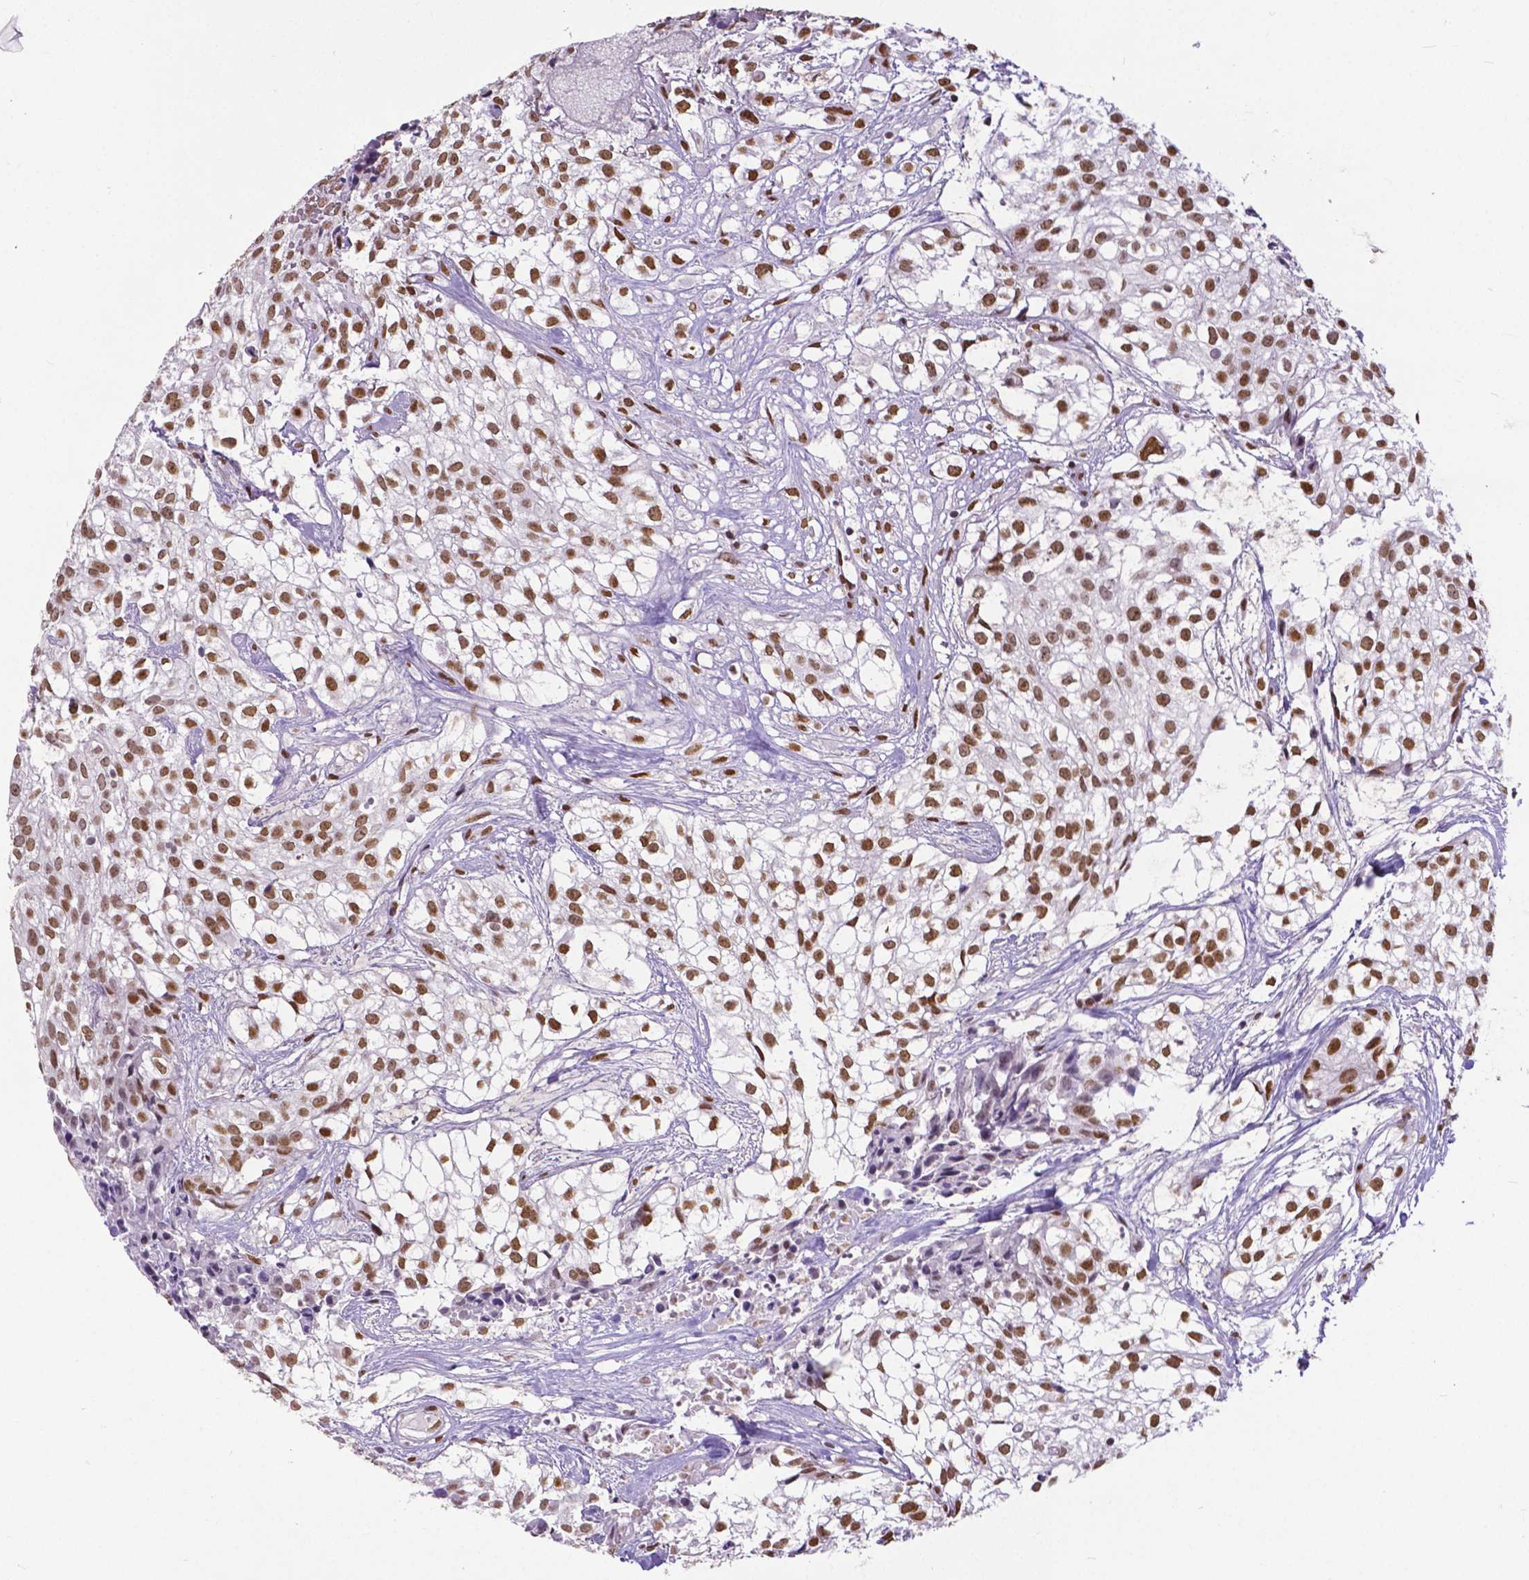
{"staining": {"intensity": "moderate", "quantity": ">75%", "location": "nuclear"}, "tissue": "urothelial cancer", "cell_type": "Tumor cells", "image_type": "cancer", "snomed": [{"axis": "morphology", "description": "Urothelial carcinoma, High grade"}, {"axis": "topography", "description": "Urinary bladder"}], "caption": "A medium amount of moderate nuclear expression is present in approximately >75% of tumor cells in urothelial cancer tissue.", "gene": "ATRX", "patient": {"sex": "male", "age": 56}}